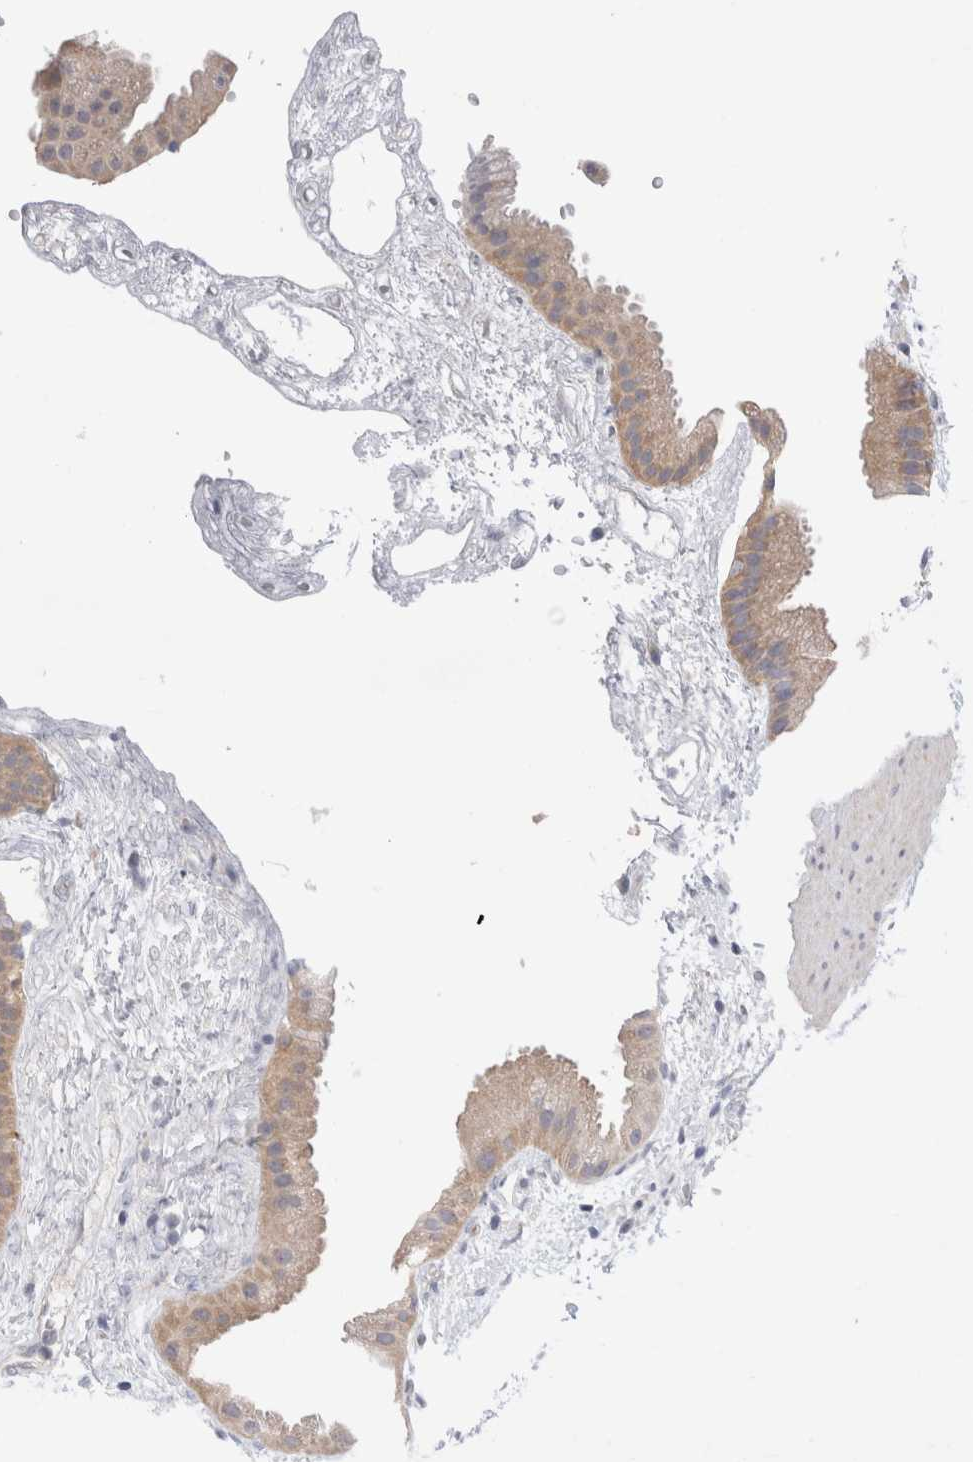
{"staining": {"intensity": "moderate", "quantity": ">75%", "location": "cytoplasmic/membranous"}, "tissue": "gallbladder", "cell_type": "Glandular cells", "image_type": "normal", "snomed": [{"axis": "morphology", "description": "Normal tissue, NOS"}, {"axis": "topography", "description": "Gallbladder"}], "caption": "Gallbladder stained for a protein demonstrates moderate cytoplasmic/membranous positivity in glandular cells. Immunohistochemistry stains the protein in brown and the nuclei are stained blue.", "gene": "IFT74", "patient": {"sex": "female", "age": 64}}